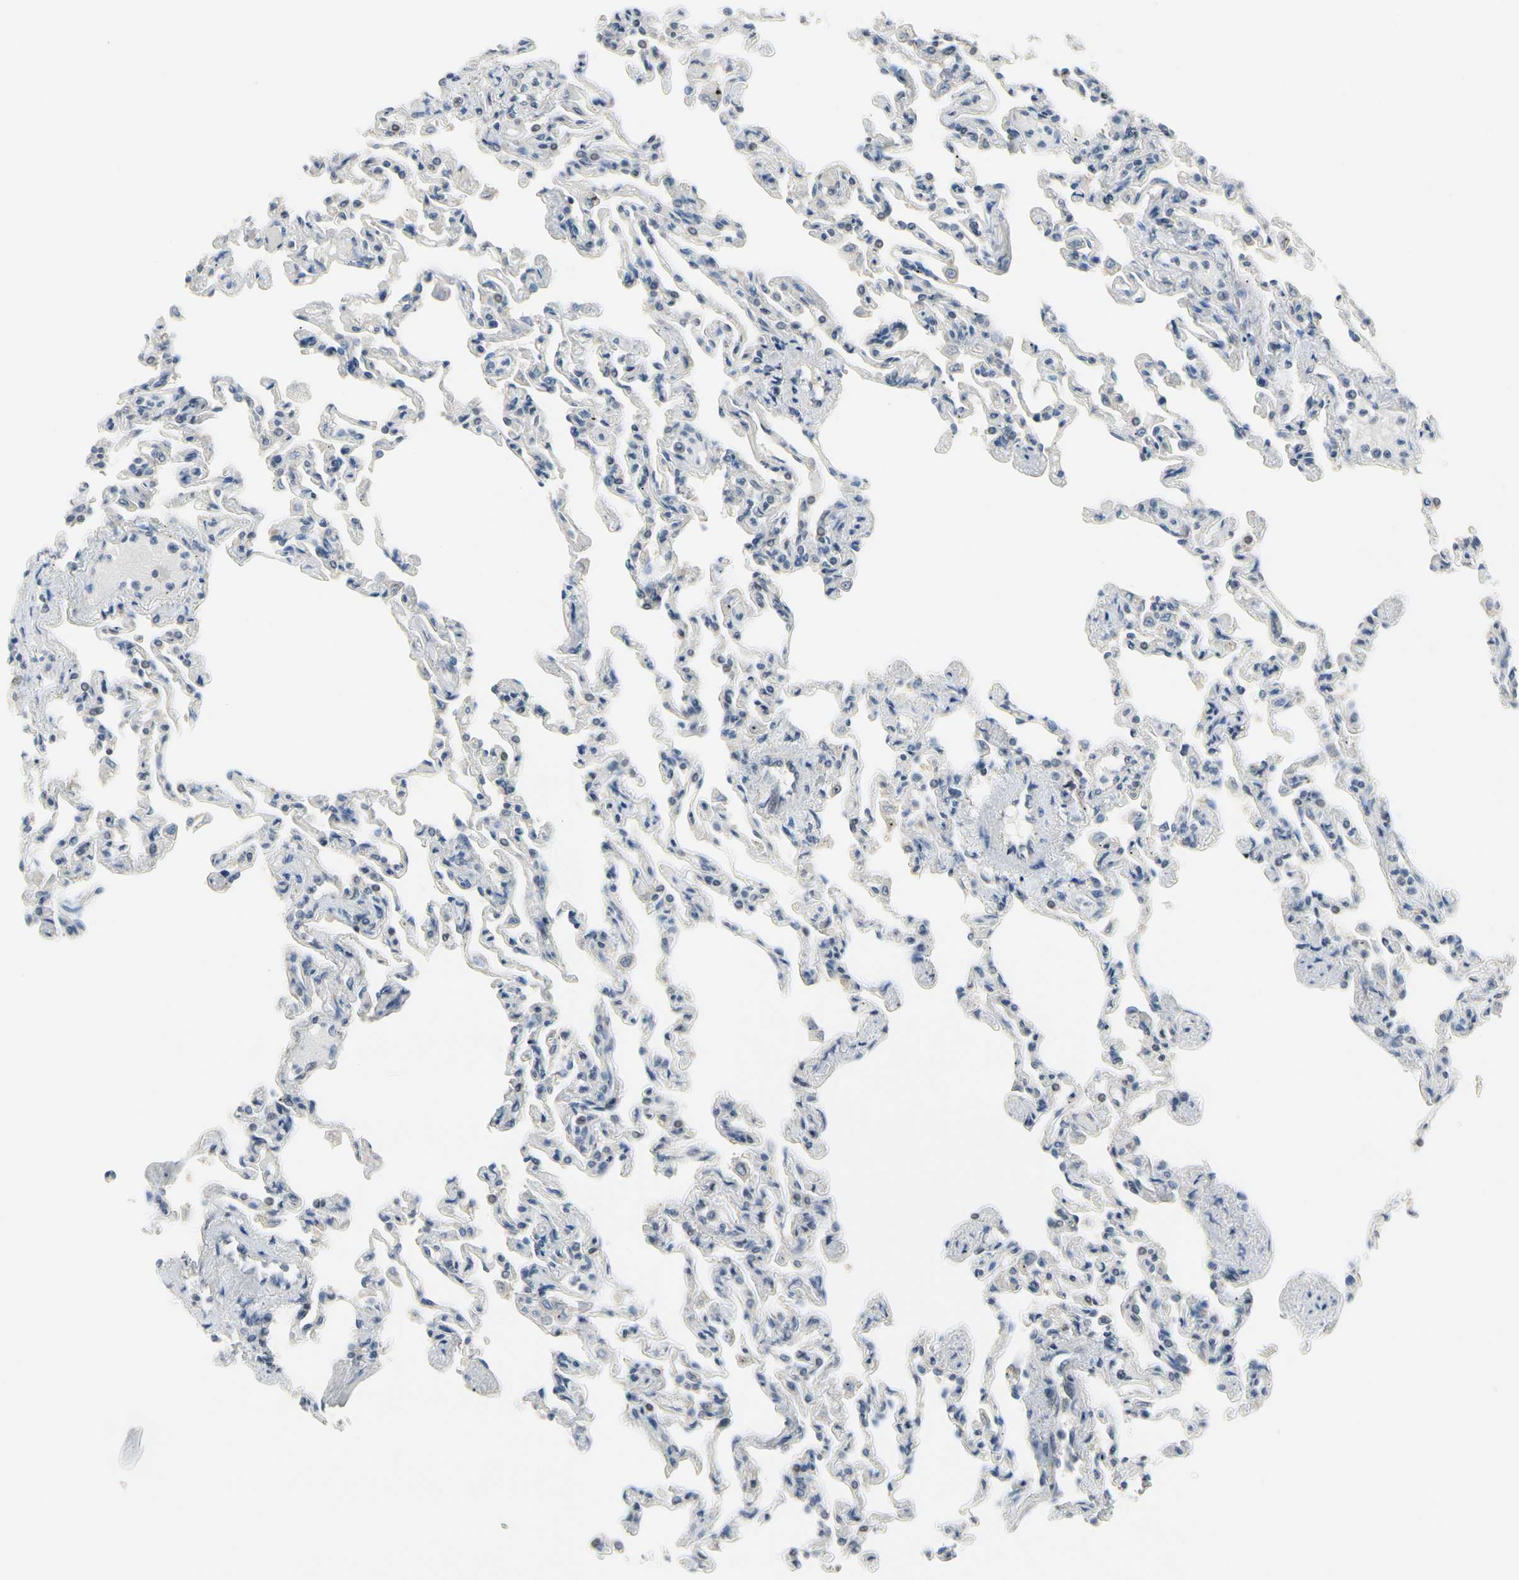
{"staining": {"intensity": "negative", "quantity": "none", "location": "none"}, "tissue": "lung", "cell_type": "Alveolar cells", "image_type": "normal", "snomed": [{"axis": "morphology", "description": "Normal tissue, NOS"}, {"axis": "topography", "description": "Lung"}], "caption": "Immunohistochemistry photomicrograph of unremarkable lung: lung stained with DAB (3,3'-diaminobenzidine) demonstrates no significant protein expression in alveolar cells.", "gene": "PIP5K1B", "patient": {"sex": "male", "age": 21}}